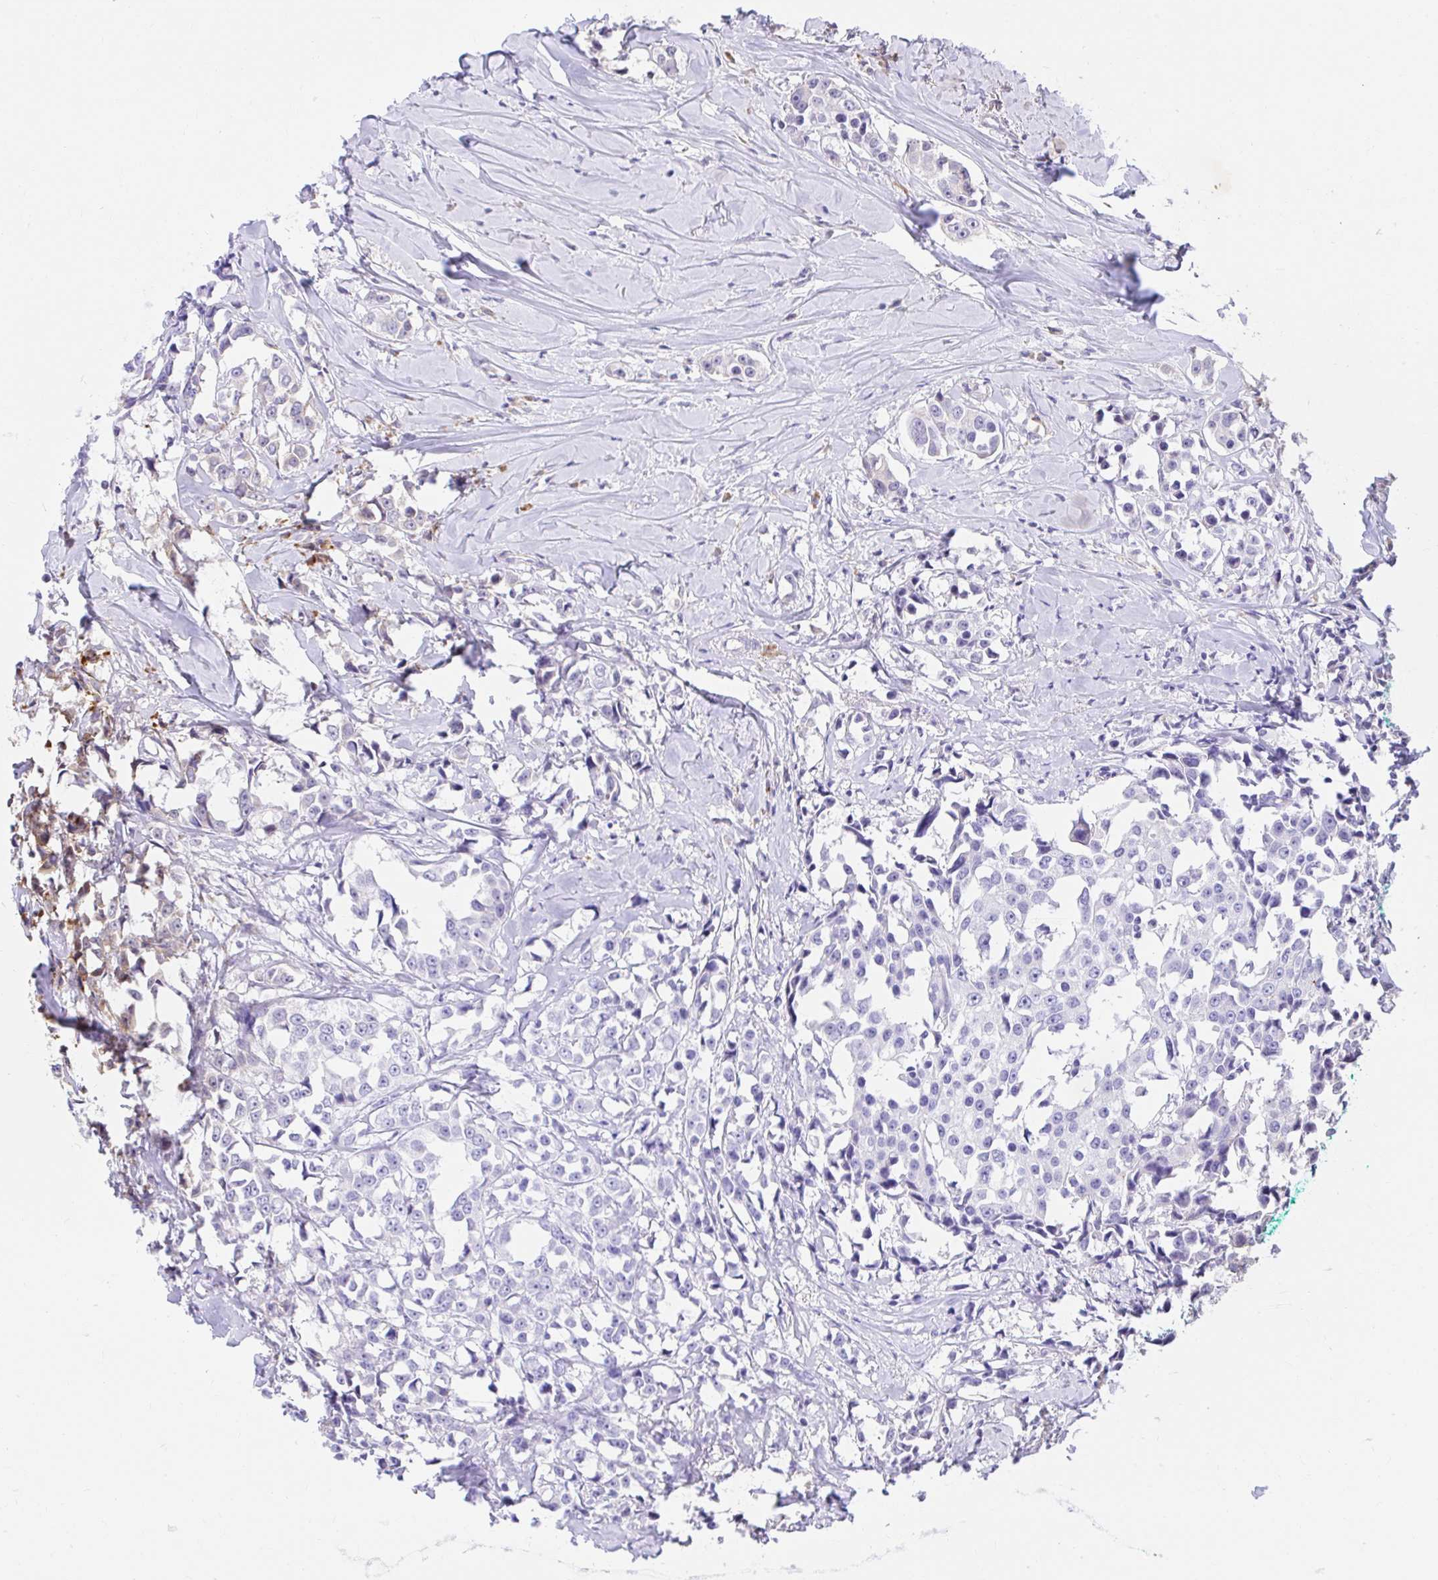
{"staining": {"intensity": "negative", "quantity": "none", "location": "none"}, "tissue": "breast cancer", "cell_type": "Tumor cells", "image_type": "cancer", "snomed": [{"axis": "morphology", "description": "Duct carcinoma"}, {"axis": "topography", "description": "Breast"}], "caption": "Tumor cells are negative for brown protein staining in intraductal carcinoma (breast).", "gene": "NAALAD2", "patient": {"sex": "female", "age": 80}}